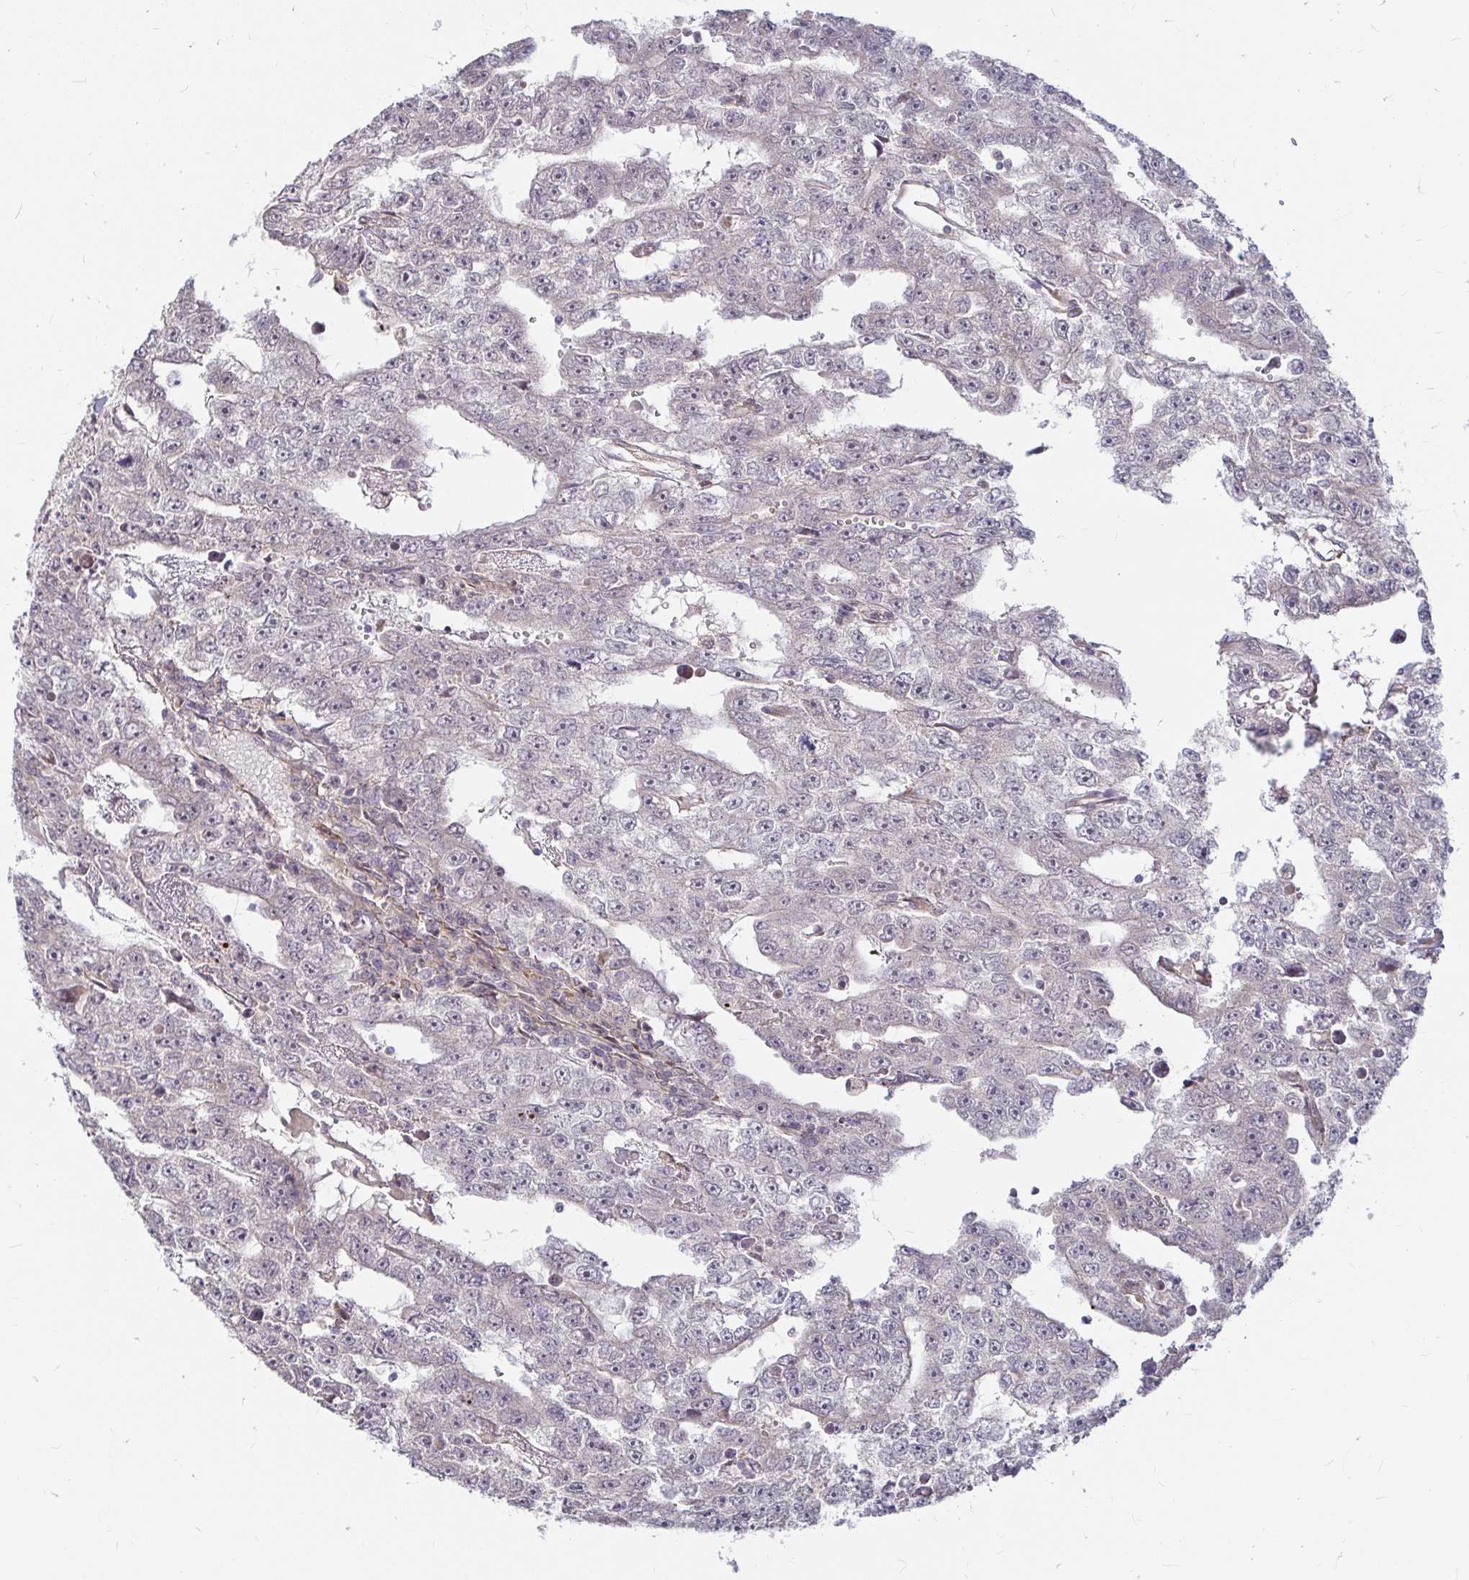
{"staining": {"intensity": "negative", "quantity": "none", "location": "none"}, "tissue": "testis cancer", "cell_type": "Tumor cells", "image_type": "cancer", "snomed": [{"axis": "morphology", "description": "Carcinoma, Embryonal, NOS"}, {"axis": "topography", "description": "Testis"}], "caption": "The image demonstrates no staining of tumor cells in testis embryonal carcinoma.", "gene": "CAST", "patient": {"sex": "male", "age": 20}}